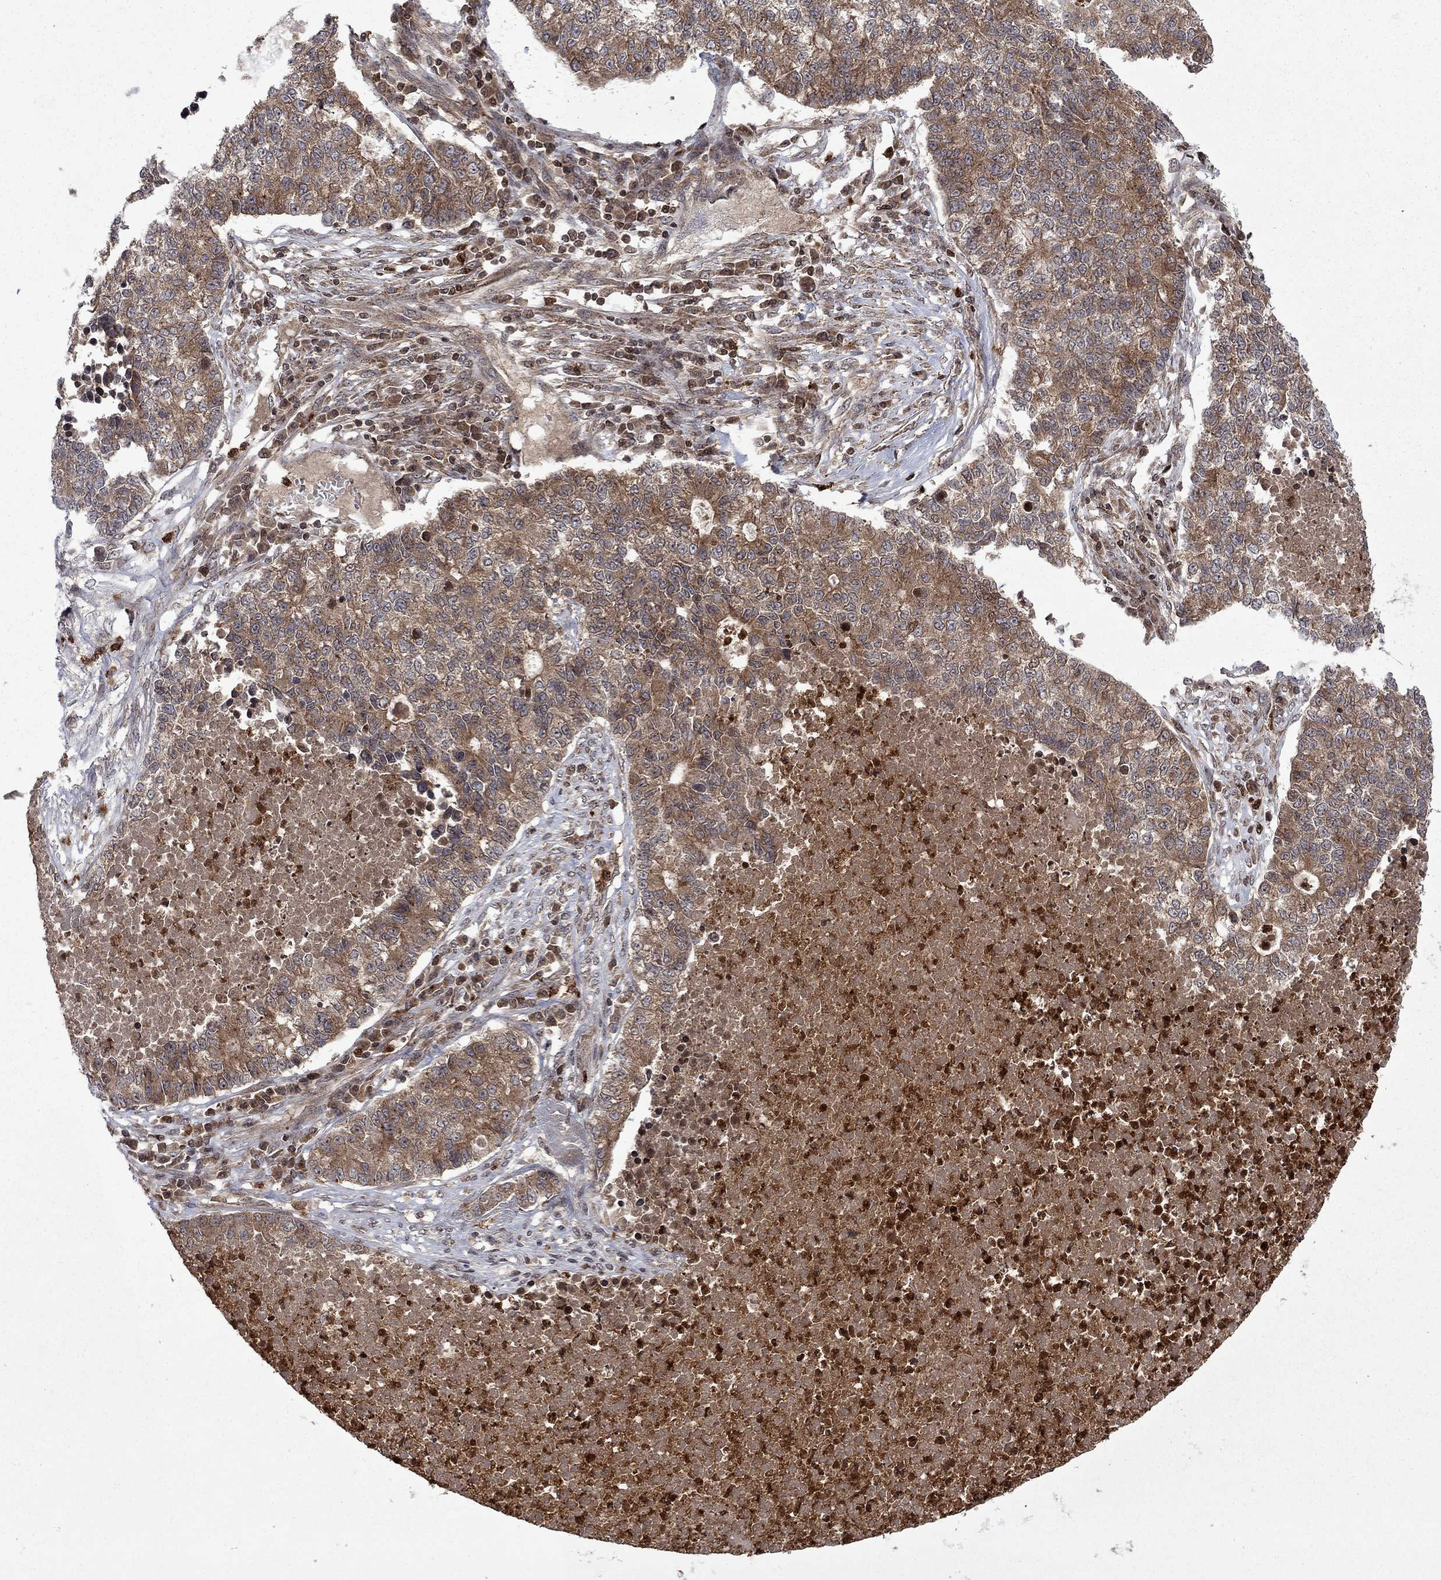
{"staining": {"intensity": "weak", "quantity": ">75%", "location": "cytoplasmic/membranous"}, "tissue": "lung cancer", "cell_type": "Tumor cells", "image_type": "cancer", "snomed": [{"axis": "morphology", "description": "Adenocarcinoma, NOS"}, {"axis": "topography", "description": "Lung"}], "caption": "Human adenocarcinoma (lung) stained with a protein marker shows weak staining in tumor cells.", "gene": "TMEM33", "patient": {"sex": "male", "age": 57}}